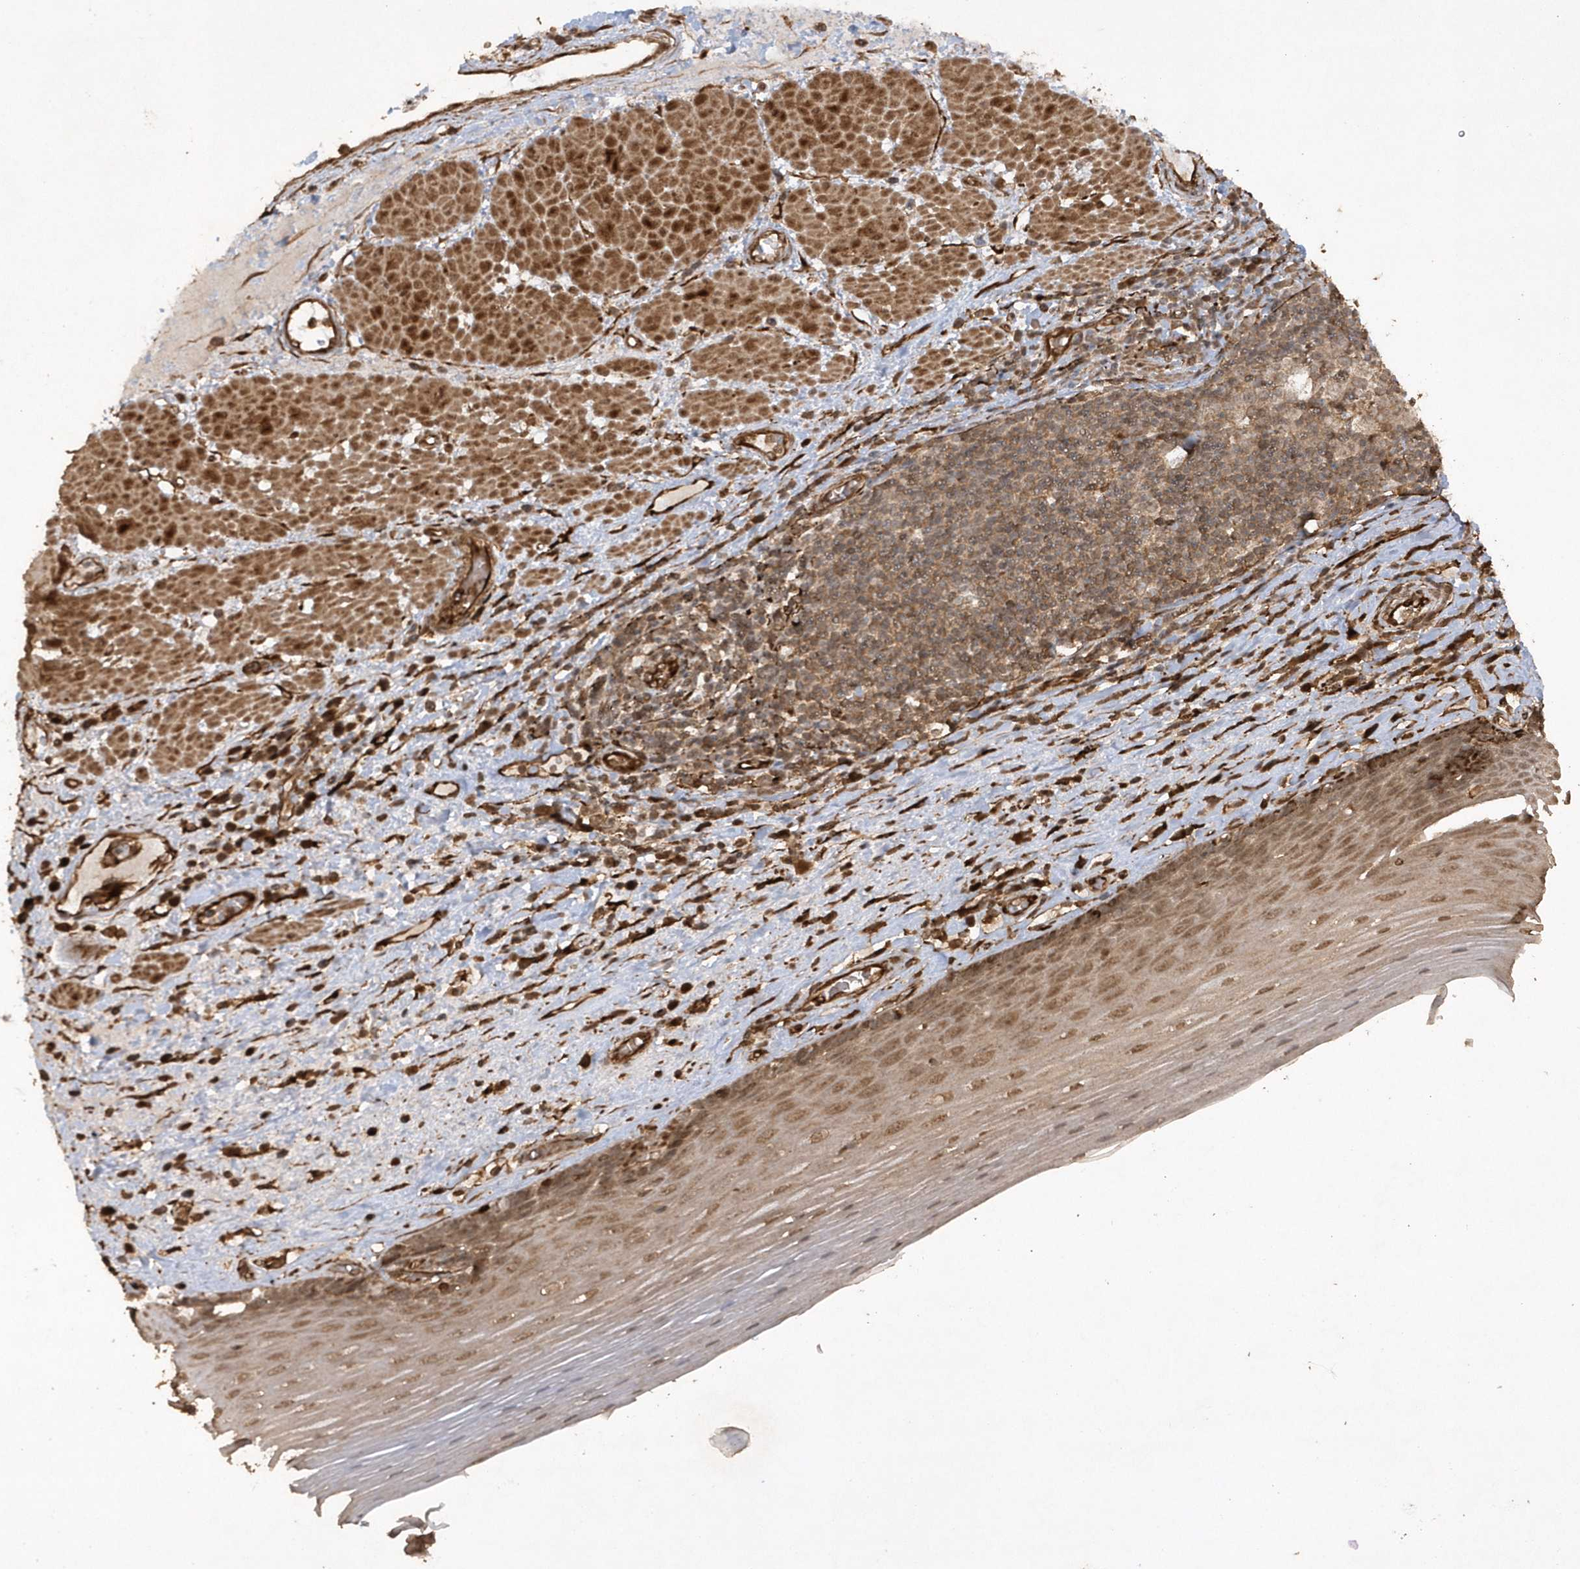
{"staining": {"intensity": "moderate", "quantity": ">75%", "location": "cytoplasmic/membranous,nuclear"}, "tissue": "esophagus", "cell_type": "Squamous epithelial cells", "image_type": "normal", "snomed": [{"axis": "morphology", "description": "Normal tissue, NOS"}, {"axis": "topography", "description": "Esophagus"}], "caption": "A medium amount of moderate cytoplasmic/membranous,nuclear staining is present in about >75% of squamous epithelial cells in normal esophagus. The staining is performed using DAB brown chromogen to label protein expression. The nuclei are counter-stained blue using hematoxylin.", "gene": "AVPI1", "patient": {"sex": "male", "age": 62}}